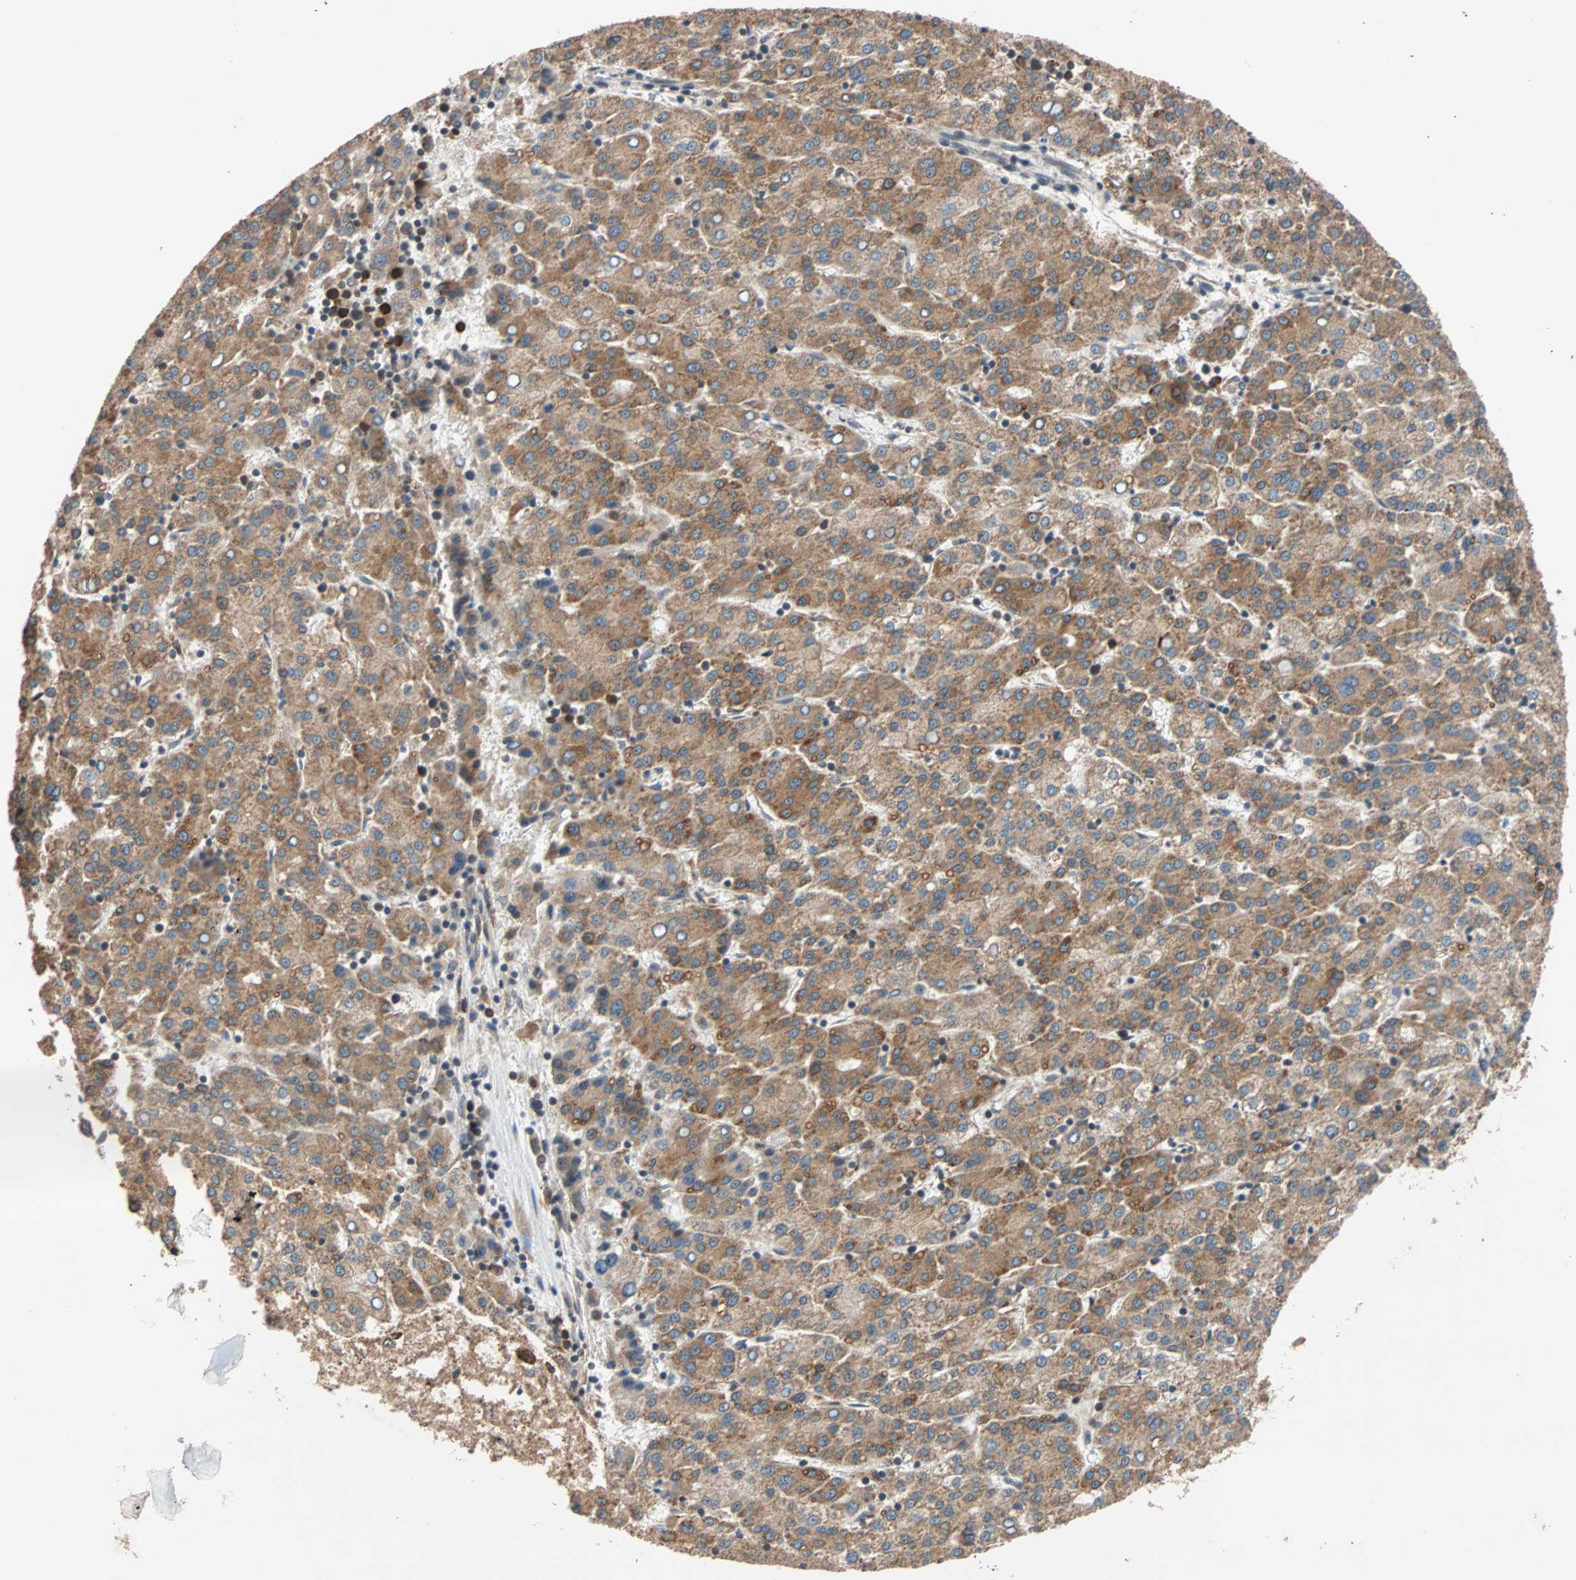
{"staining": {"intensity": "moderate", "quantity": ">75%", "location": "cytoplasmic/membranous"}, "tissue": "liver cancer", "cell_type": "Tumor cells", "image_type": "cancer", "snomed": [{"axis": "morphology", "description": "Carcinoma, Hepatocellular, NOS"}, {"axis": "topography", "description": "Liver"}], "caption": "Brown immunohistochemical staining in human liver cancer exhibits moderate cytoplasmic/membranous expression in approximately >75% of tumor cells.", "gene": "AUP1", "patient": {"sex": "female", "age": 58}}